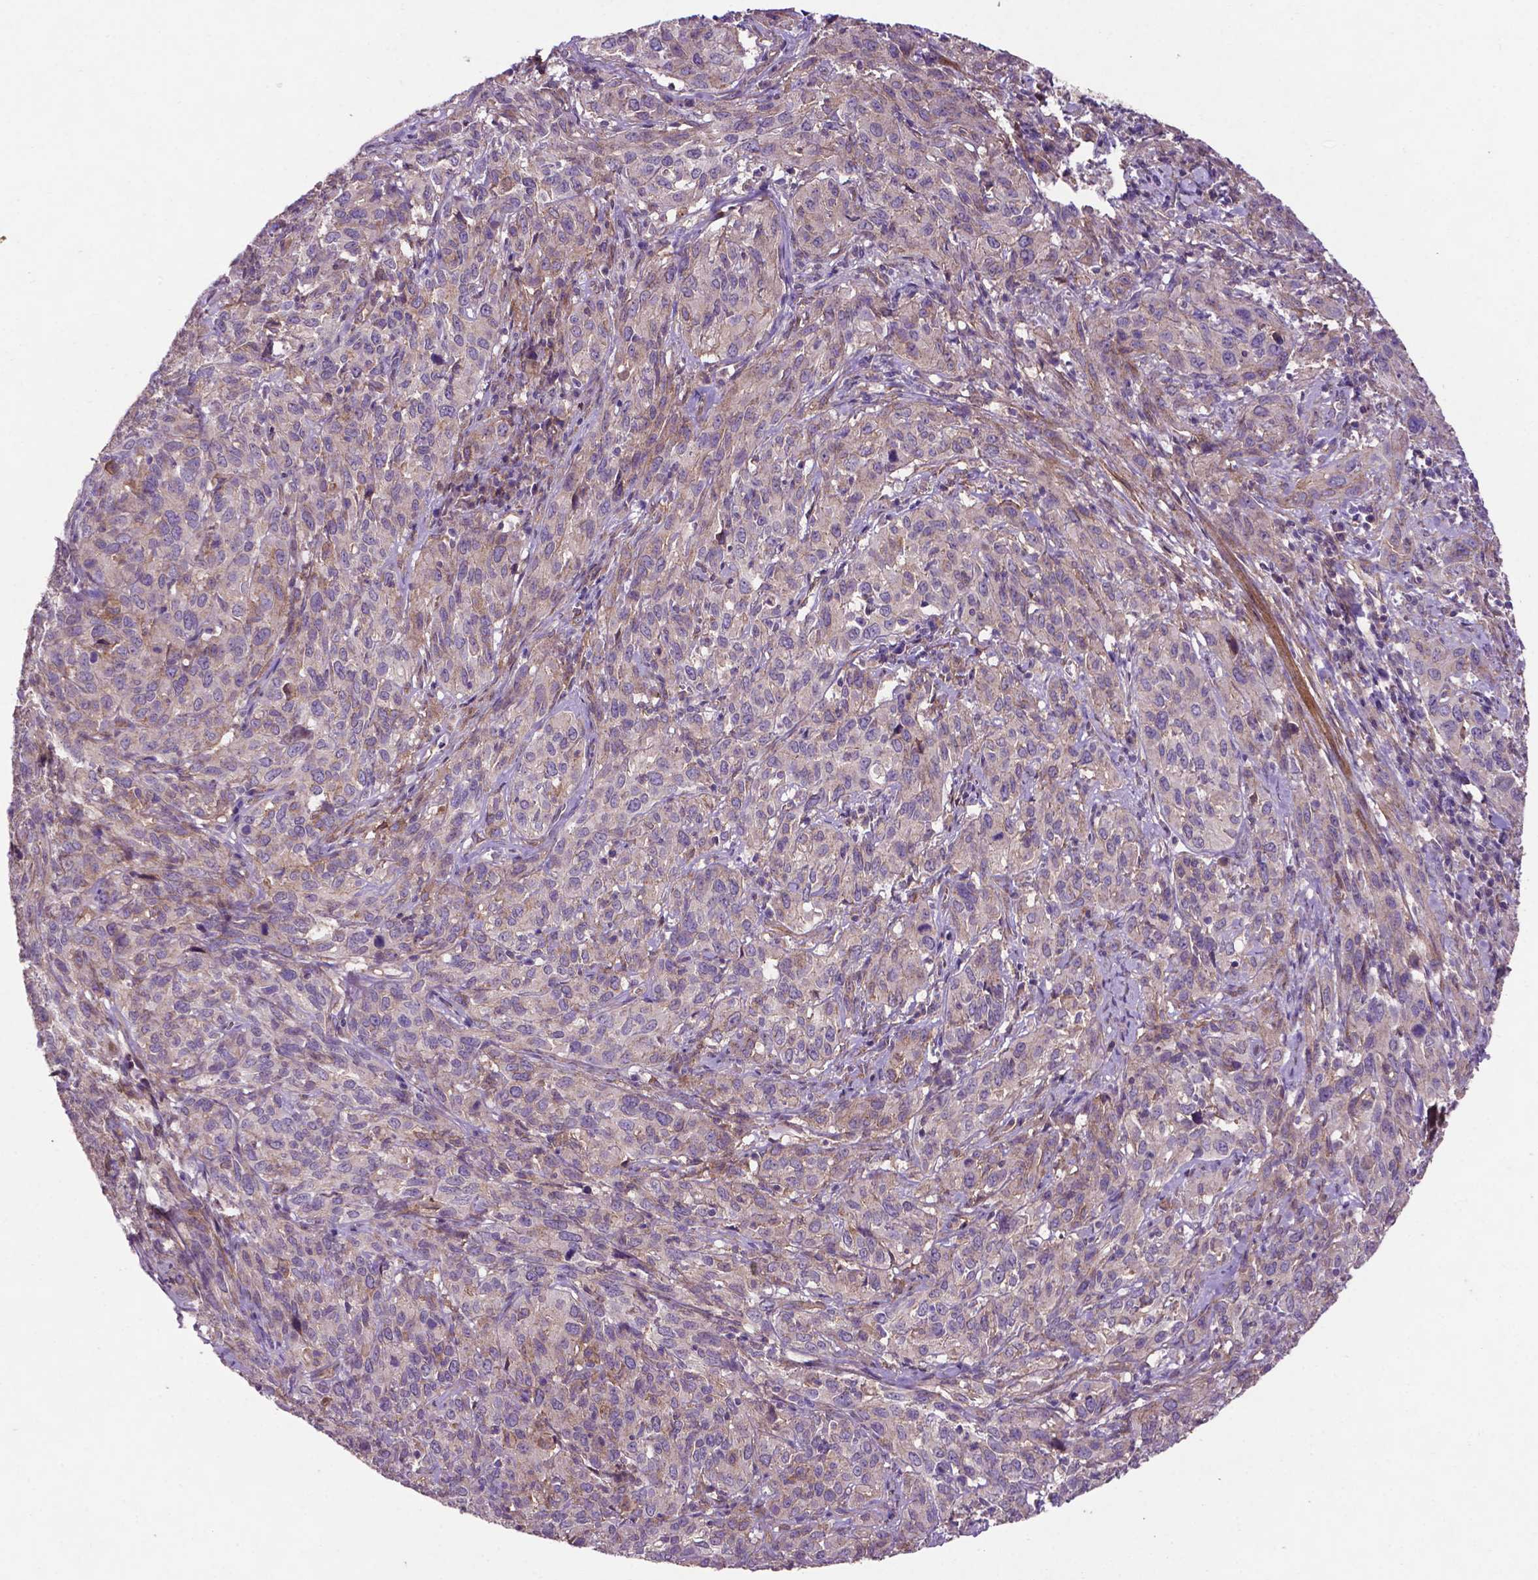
{"staining": {"intensity": "negative", "quantity": "none", "location": "none"}, "tissue": "cervical cancer", "cell_type": "Tumor cells", "image_type": "cancer", "snomed": [{"axis": "morphology", "description": "Squamous cell carcinoma, NOS"}, {"axis": "topography", "description": "Cervix"}], "caption": "Cervical squamous cell carcinoma was stained to show a protein in brown. There is no significant staining in tumor cells.", "gene": "RRAS", "patient": {"sex": "female", "age": 51}}